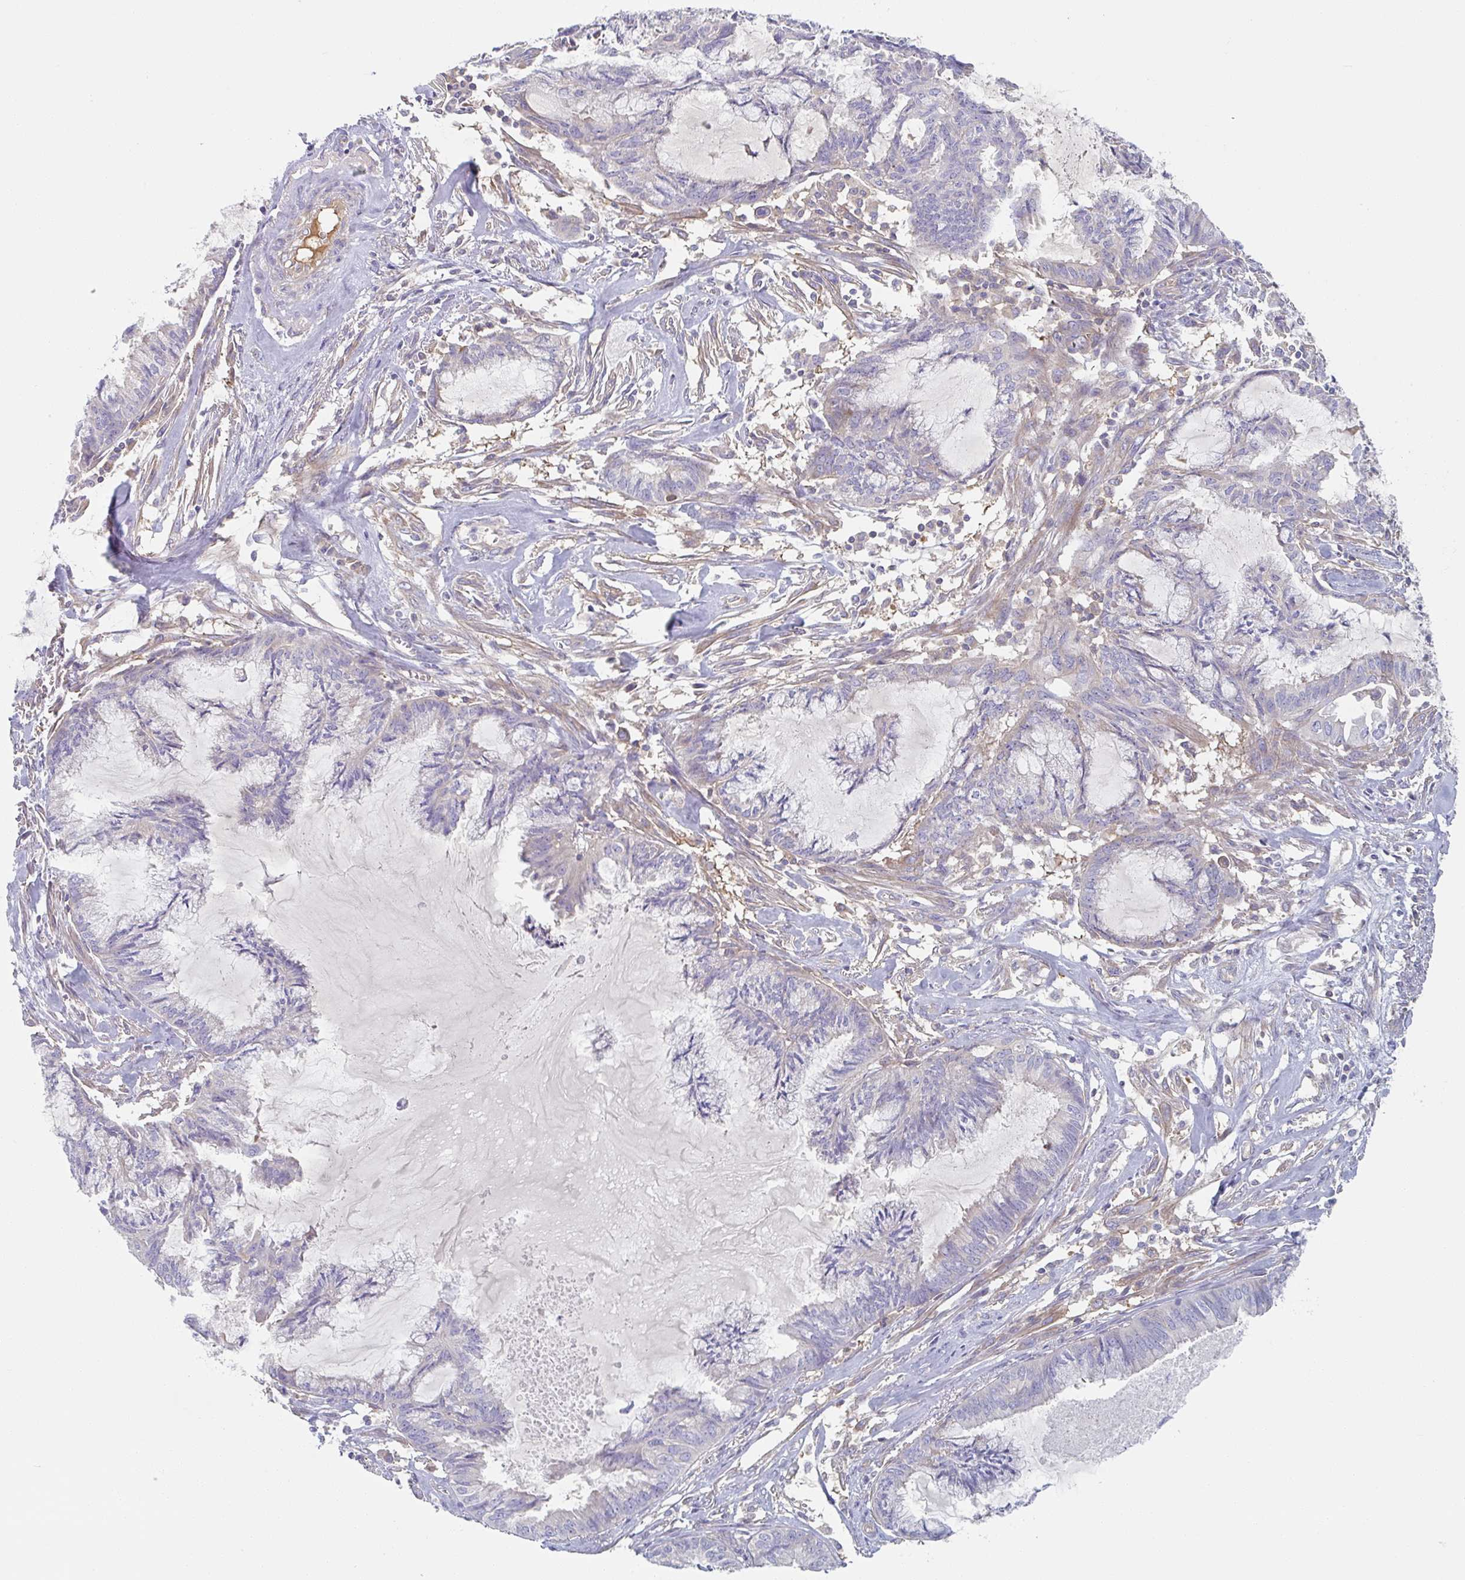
{"staining": {"intensity": "negative", "quantity": "none", "location": "none"}, "tissue": "endometrial cancer", "cell_type": "Tumor cells", "image_type": "cancer", "snomed": [{"axis": "morphology", "description": "Adenocarcinoma, NOS"}, {"axis": "topography", "description": "Endometrium"}], "caption": "There is no significant expression in tumor cells of endometrial cancer.", "gene": "AMPD2", "patient": {"sex": "female", "age": 86}}